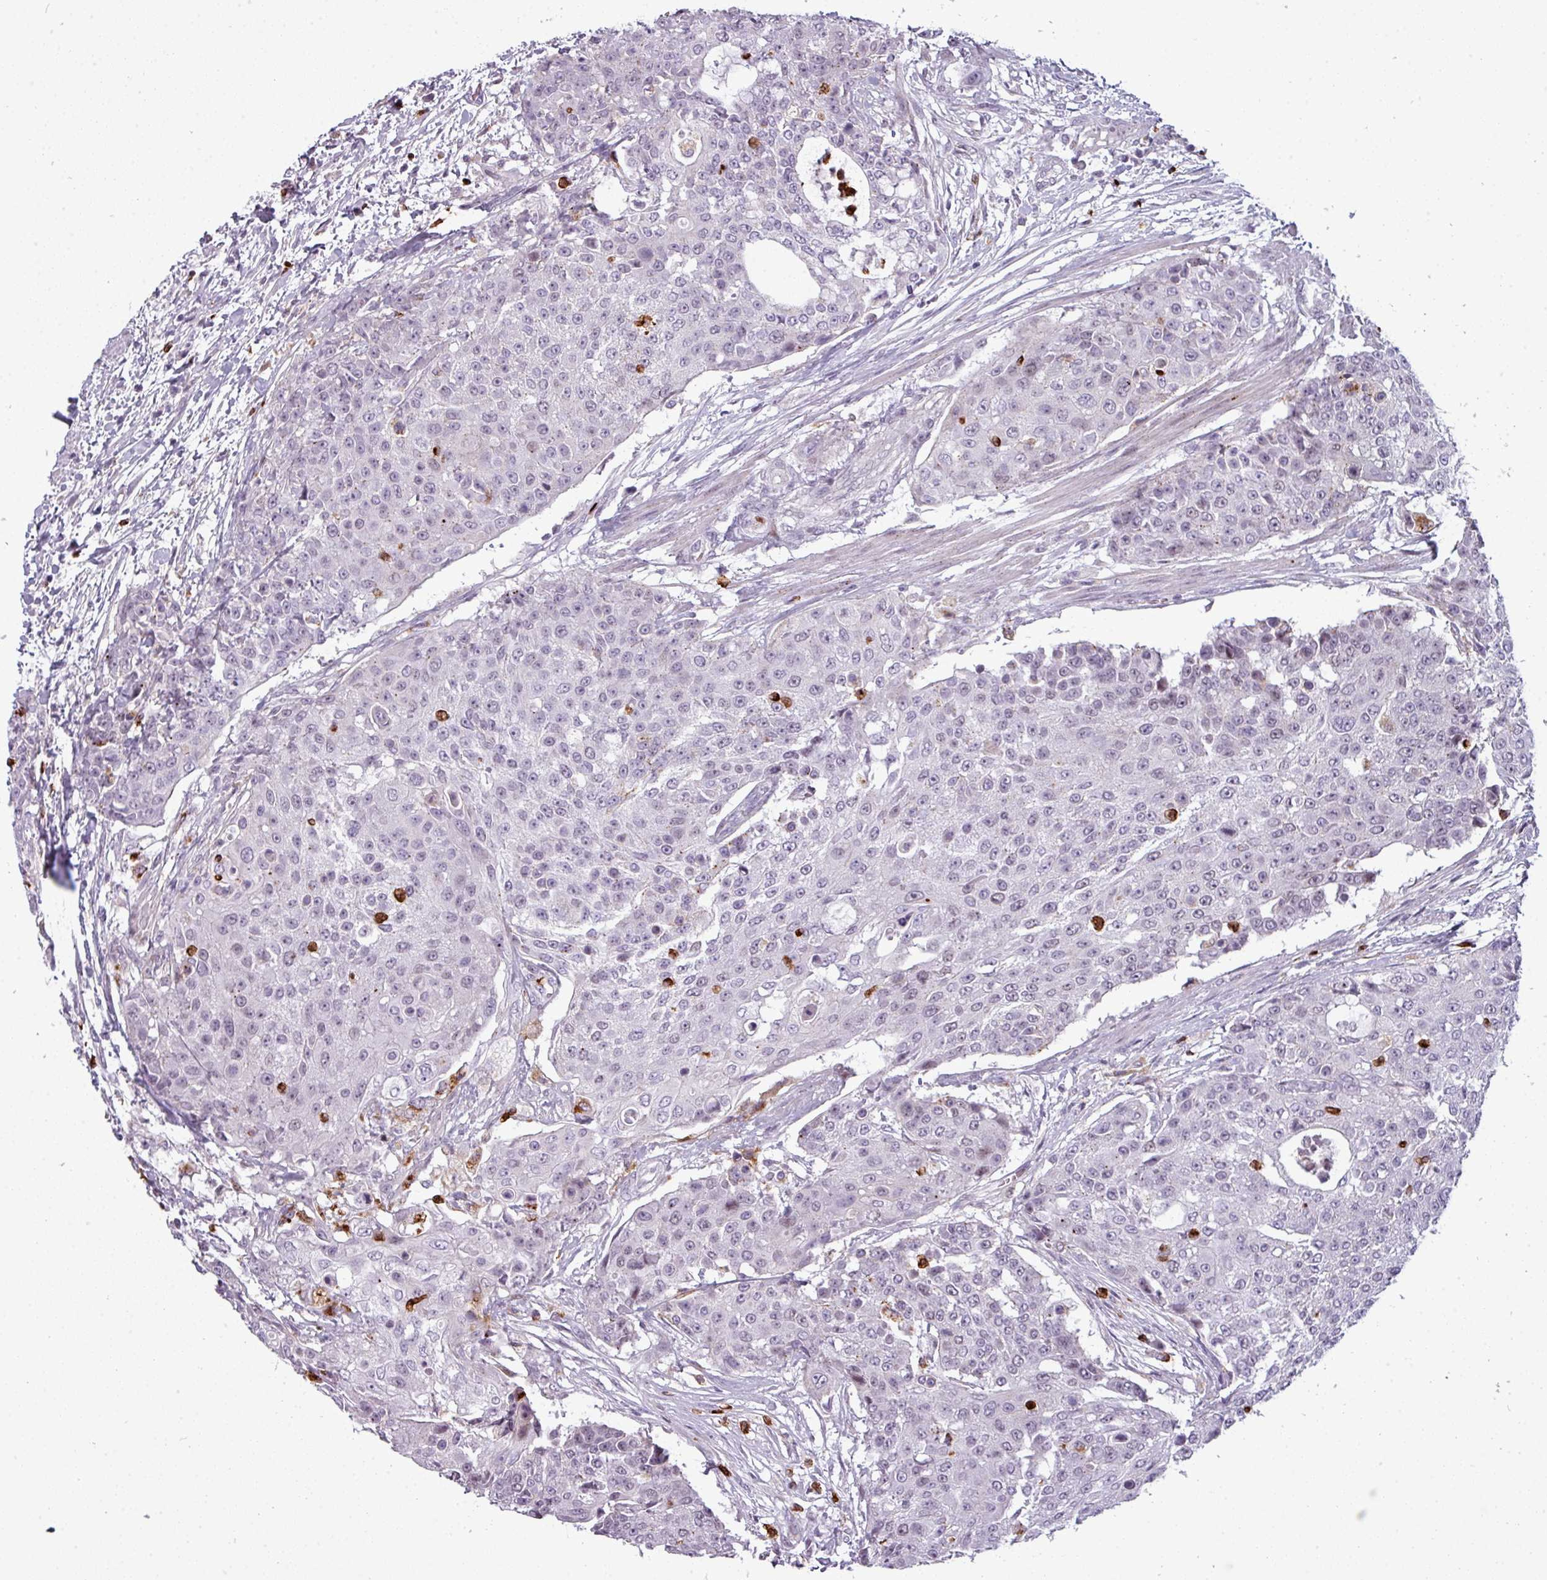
{"staining": {"intensity": "negative", "quantity": "none", "location": "none"}, "tissue": "urothelial cancer", "cell_type": "Tumor cells", "image_type": "cancer", "snomed": [{"axis": "morphology", "description": "Urothelial carcinoma, High grade"}, {"axis": "topography", "description": "Urinary bladder"}], "caption": "IHC of human urothelial cancer shows no staining in tumor cells.", "gene": "TMEFF1", "patient": {"sex": "female", "age": 63}}